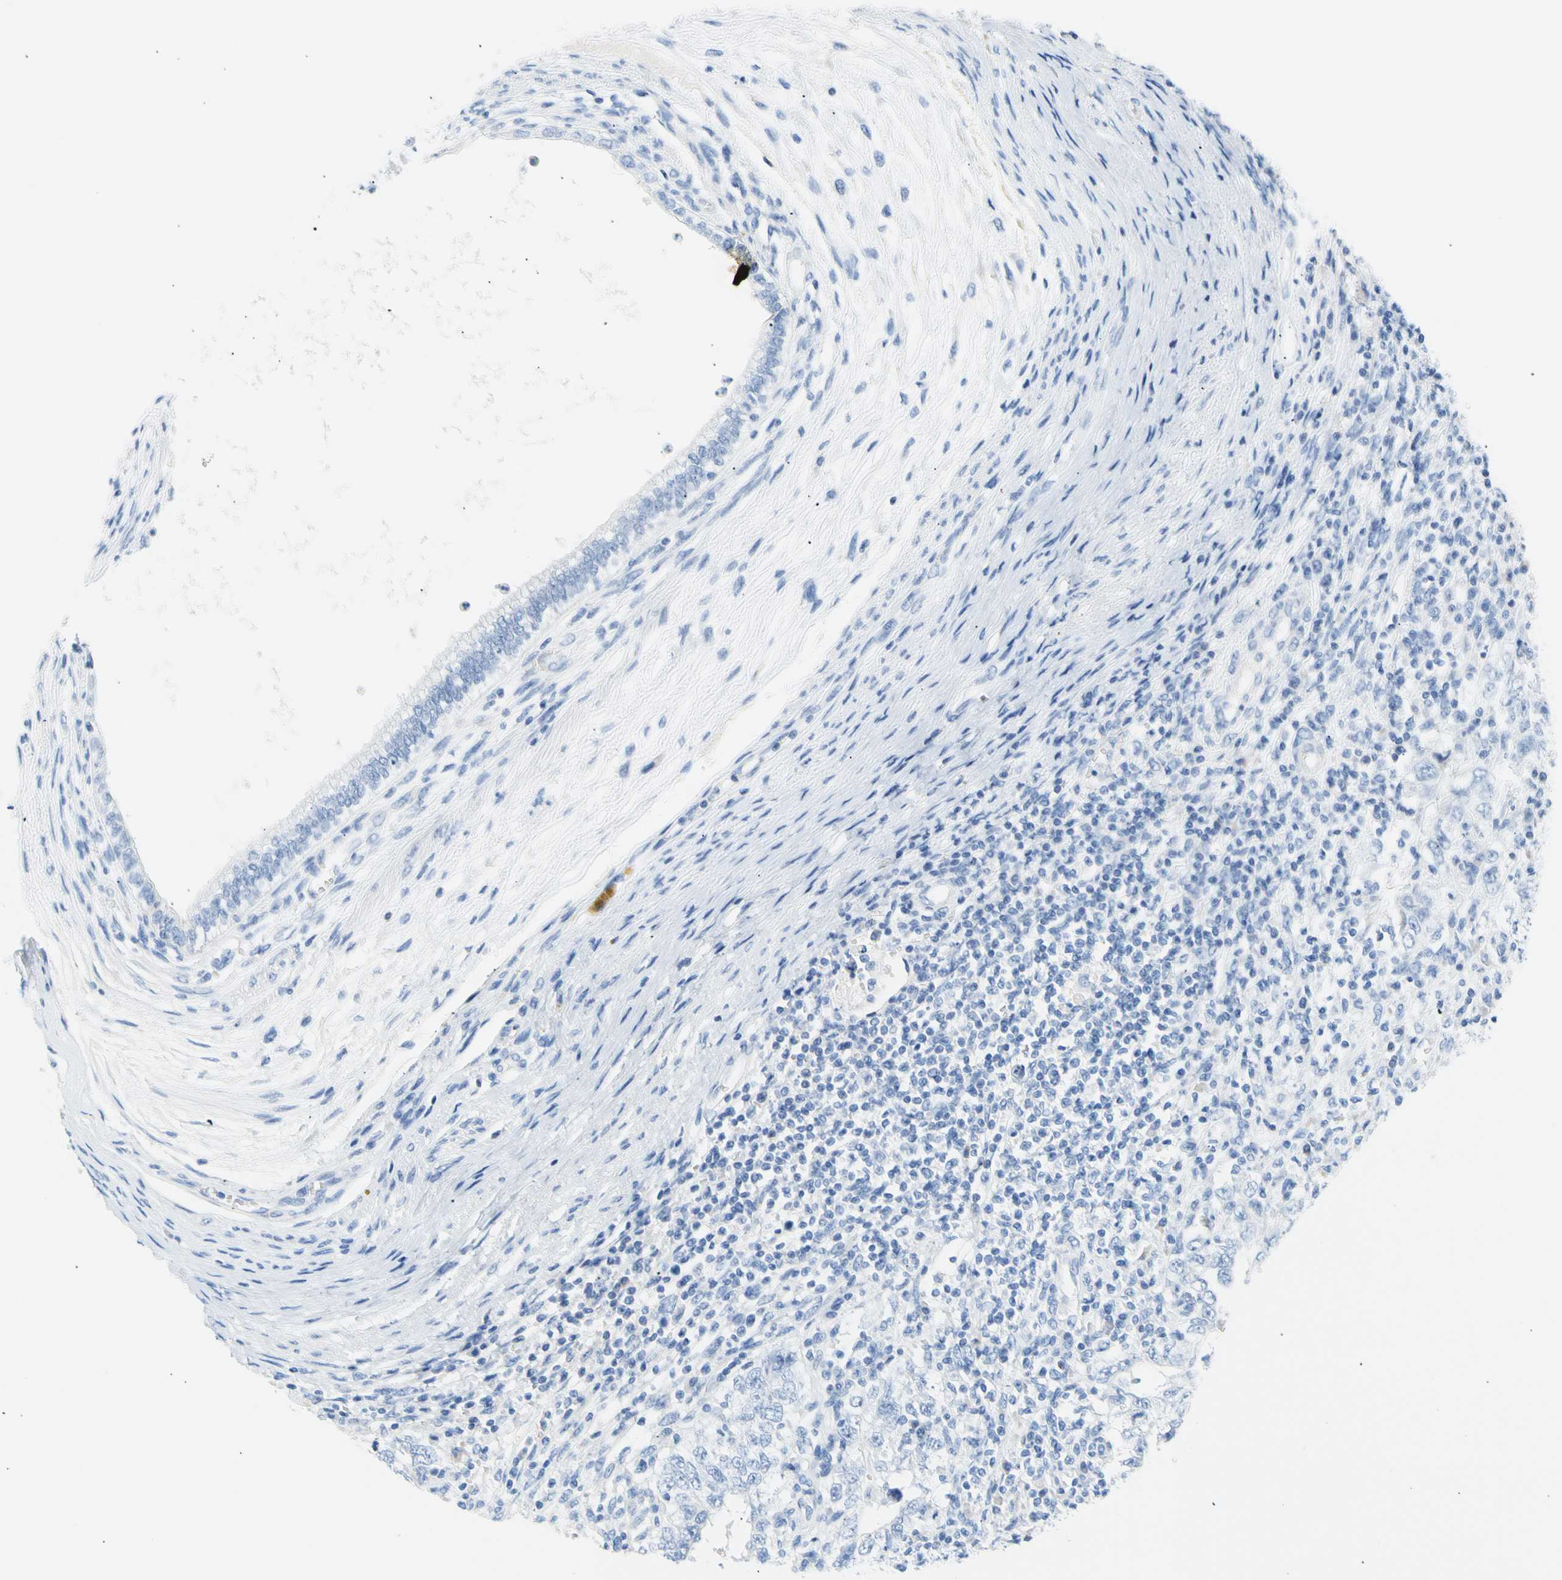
{"staining": {"intensity": "negative", "quantity": "none", "location": "none"}, "tissue": "testis cancer", "cell_type": "Tumor cells", "image_type": "cancer", "snomed": [{"axis": "morphology", "description": "Carcinoma, Embryonal, NOS"}, {"axis": "topography", "description": "Testis"}], "caption": "The histopathology image reveals no staining of tumor cells in embryonal carcinoma (testis).", "gene": "CEL", "patient": {"sex": "male", "age": 26}}